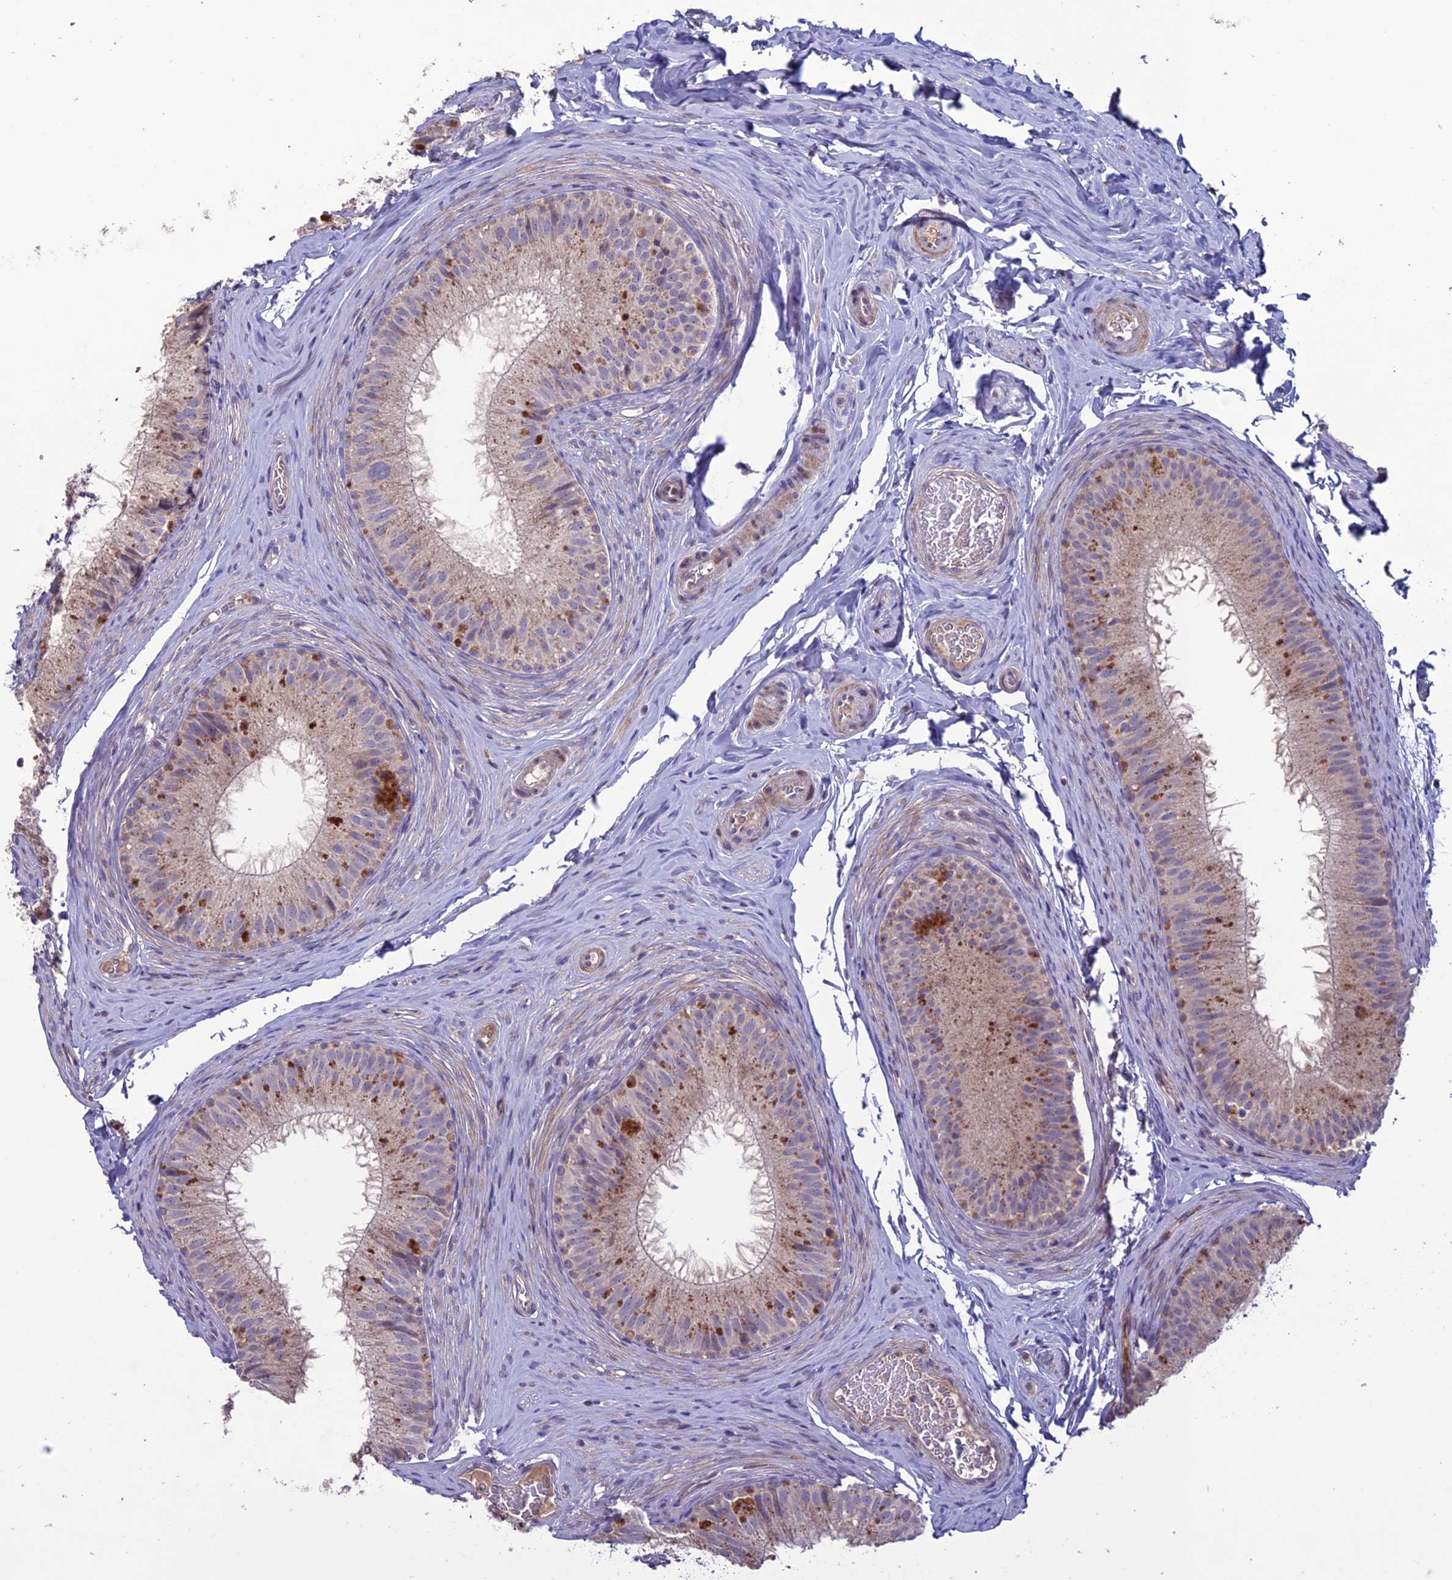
{"staining": {"intensity": "moderate", "quantity": "<25%", "location": "cytoplasmic/membranous"}, "tissue": "epididymis", "cell_type": "Glandular cells", "image_type": "normal", "snomed": [{"axis": "morphology", "description": "Normal tissue, NOS"}, {"axis": "topography", "description": "Epididymis"}], "caption": "Protein expression analysis of benign human epididymis reveals moderate cytoplasmic/membranous staining in approximately <25% of glandular cells. (IHC, brightfield microscopy, high magnification).", "gene": "C2orf76", "patient": {"sex": "male", "age": 34}}